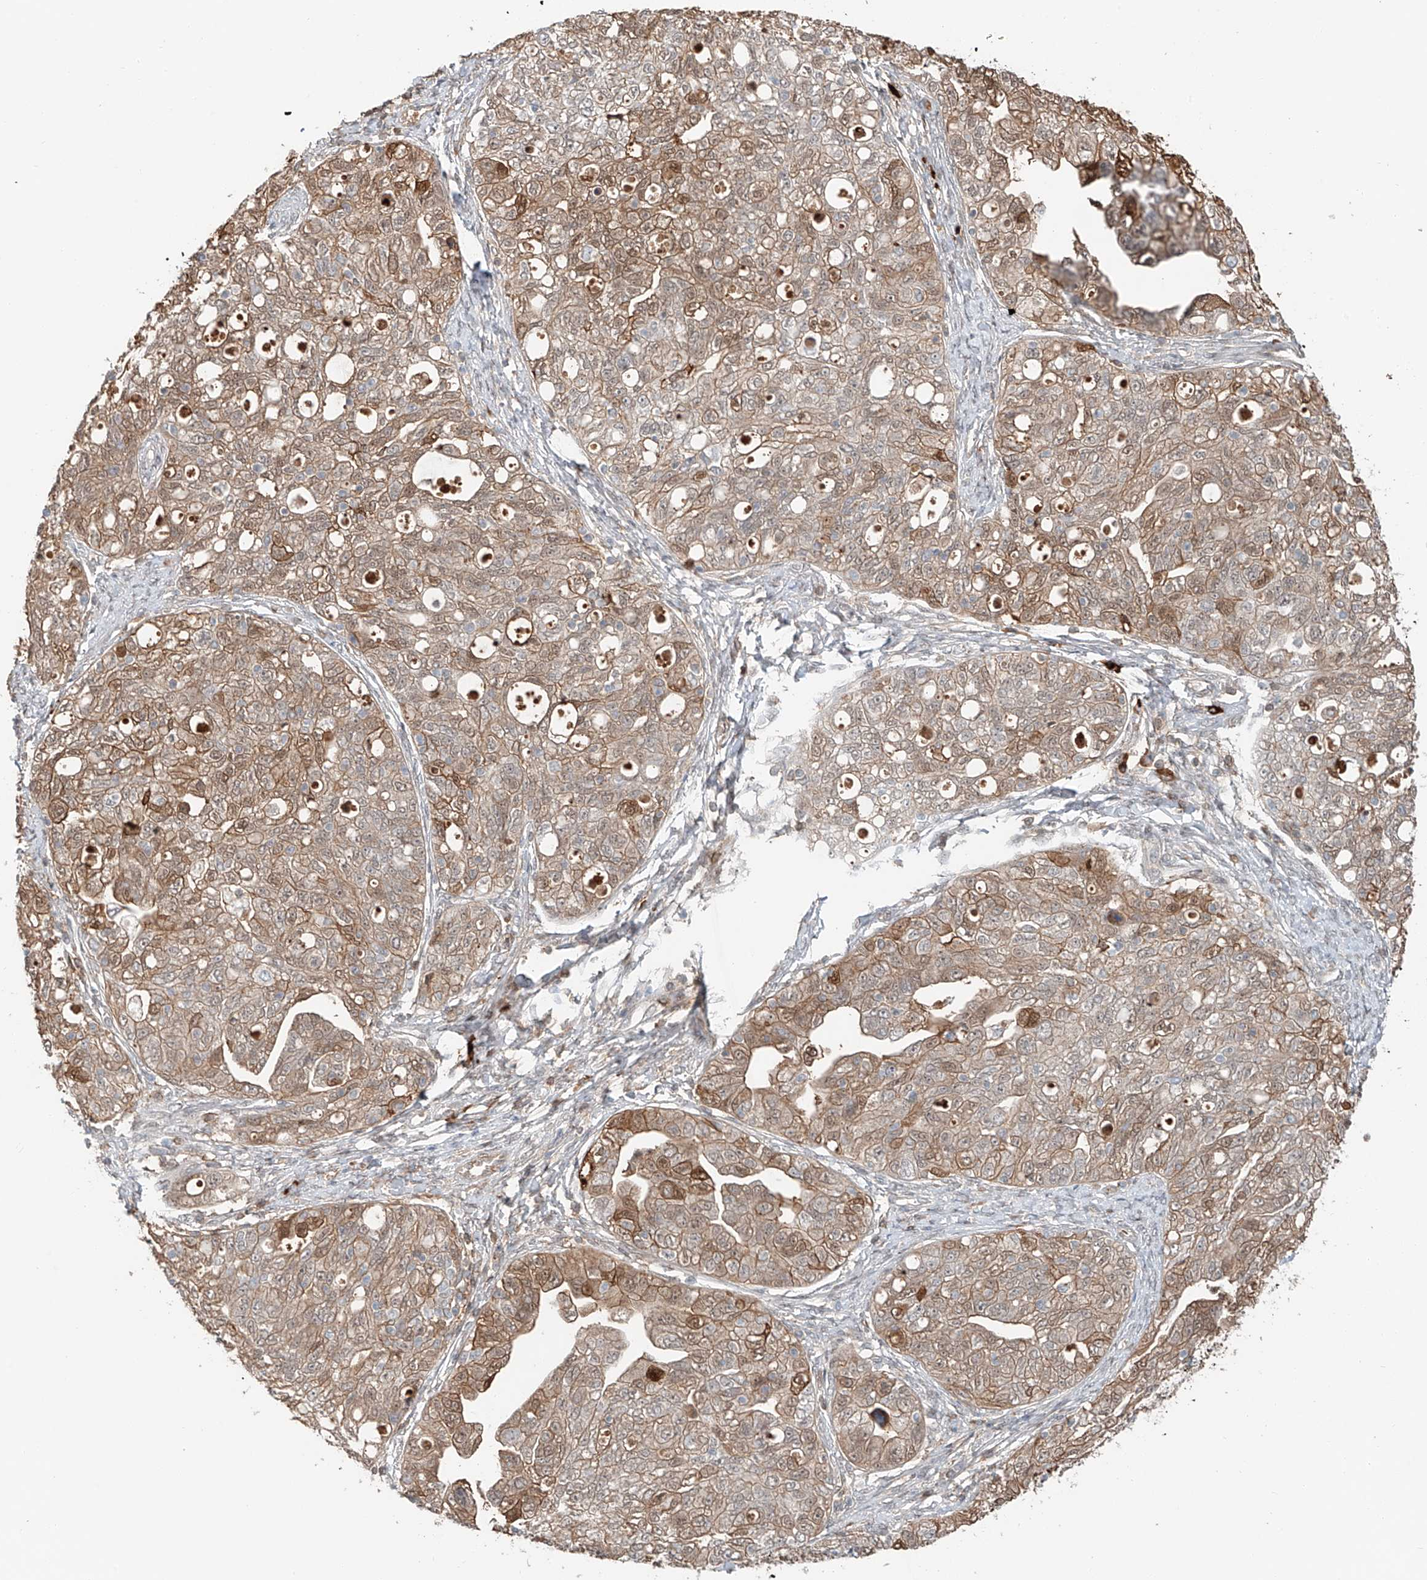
{"staining": {"intensity": "moderate", "quantity": "25%-75%", "location": "cytoplasmic/membranous,nuclear"}, "tissue": "ovarian cancer", "cell_type": "Tumor cells", "image_type": "cancer", "snomed": [{"axis": "morphology", "description": "Carcinoma, NOS"}, {"axis": "morphology", "description": "Cystadenocarcinoma, serous, NOS"}, {"axis": "topography", "description": "Ovary"}], "caption": "IHC of carcinoma (ovarian) shows medium levels of moderate cytoplasmic/membranous and nuclear positivity in about 25%-75% of tumor cells. (Brightfield microscopy of DAB IHC at high magnification).", "gene": "CEP162", "patient": {"sex": "female", "age": 69}}